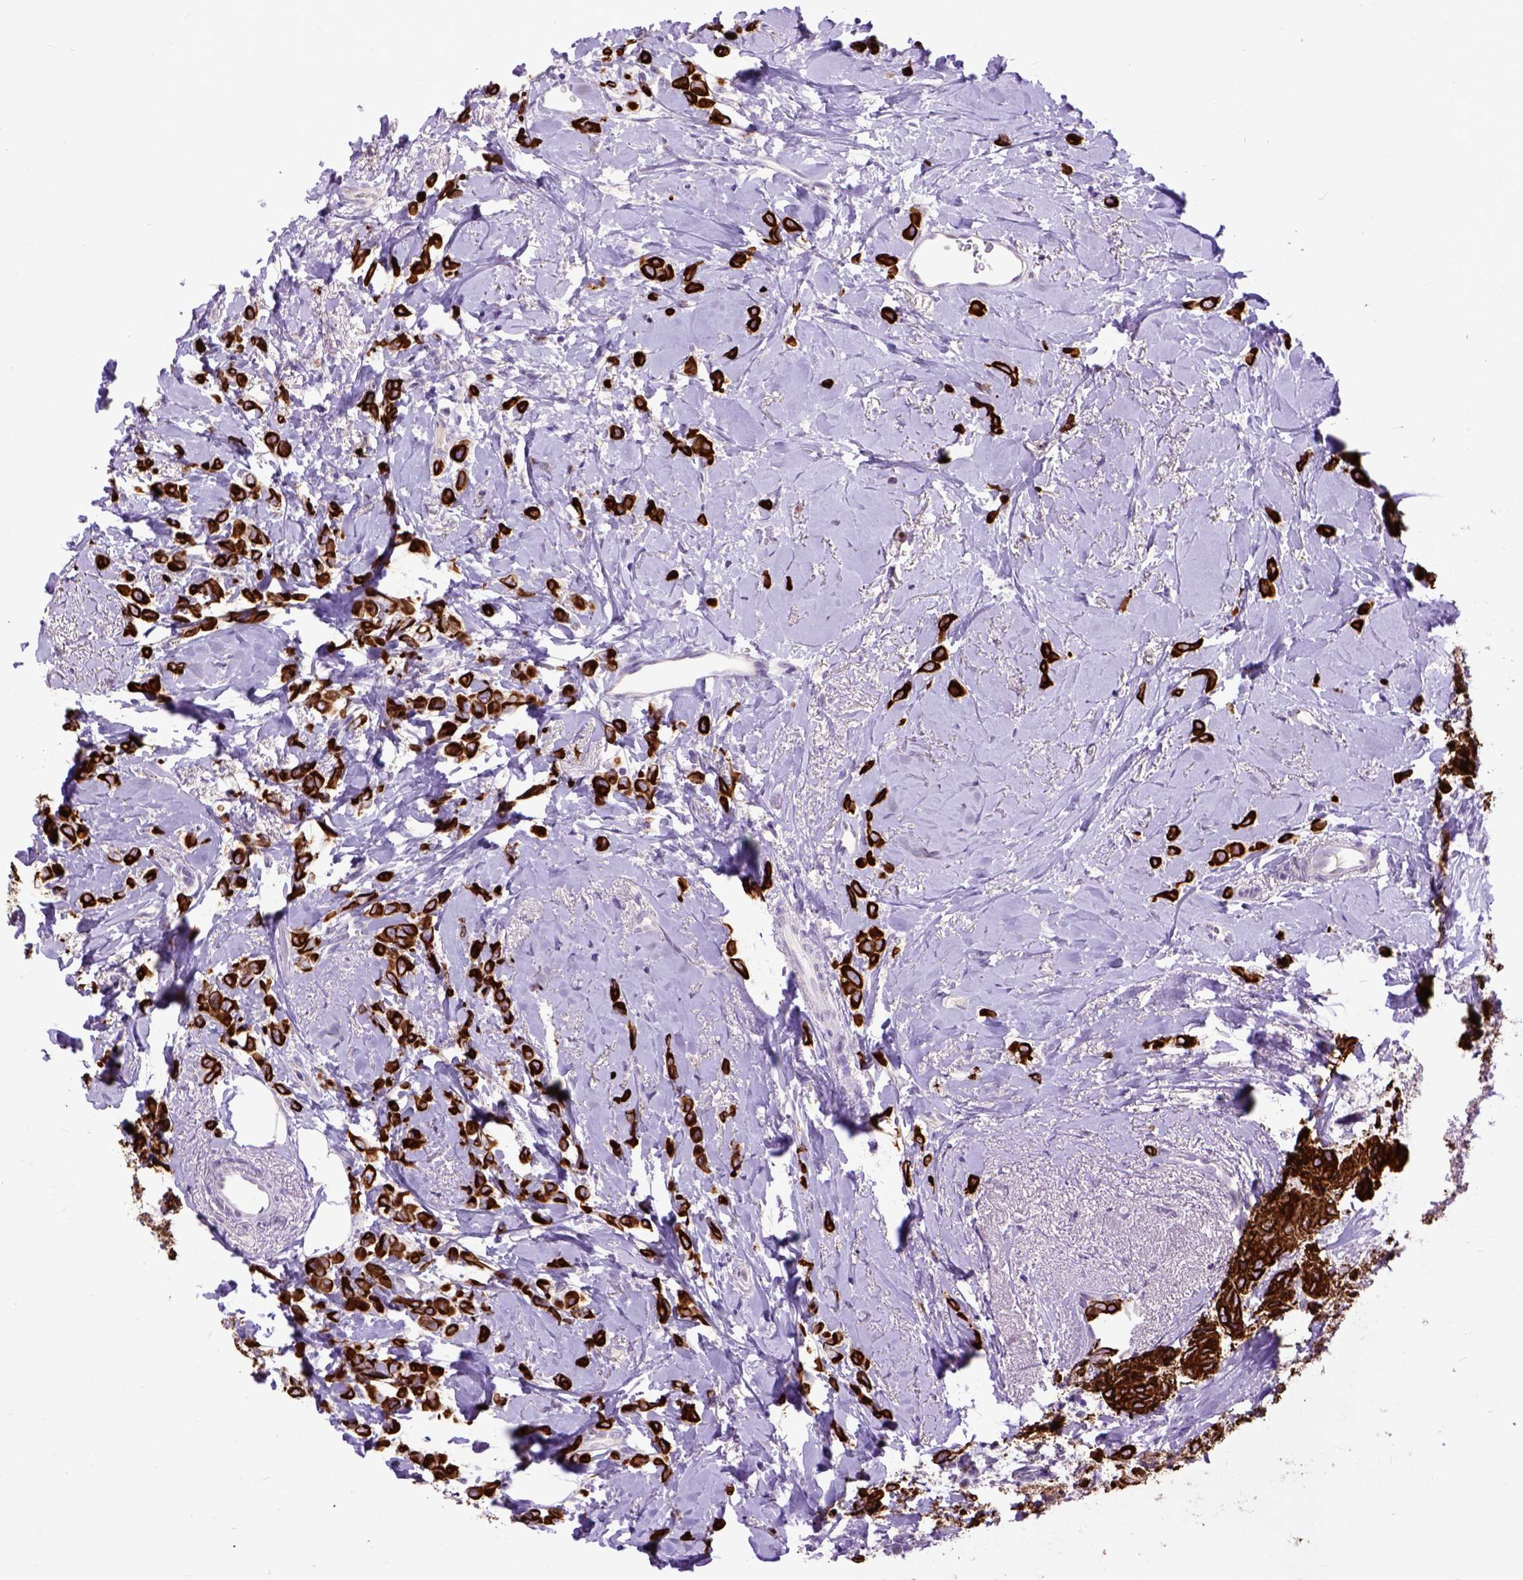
{"staining": {"intensity": "strong", "quantity": ">75%", "location": "cytoplasmic/membranous"}, "tissue": "breast cancer", "cell_type": "Tumor cells", "image_type": "cancer", "snomed": [{"axis": "morphology", "description": "Lobular carcinoma"}, {"axis": "topography", "description": "Breast"}], "caption": "DAB (3,3'-diaminobenzidine) immunohistochemical staining of human lobular carcinoma (breast) exhibits strong cytoplasmic/membranous protein staining in about >75% of tumor cells.", "gene": "RAB25", "patient": {"sex": "female", "age": 66}}